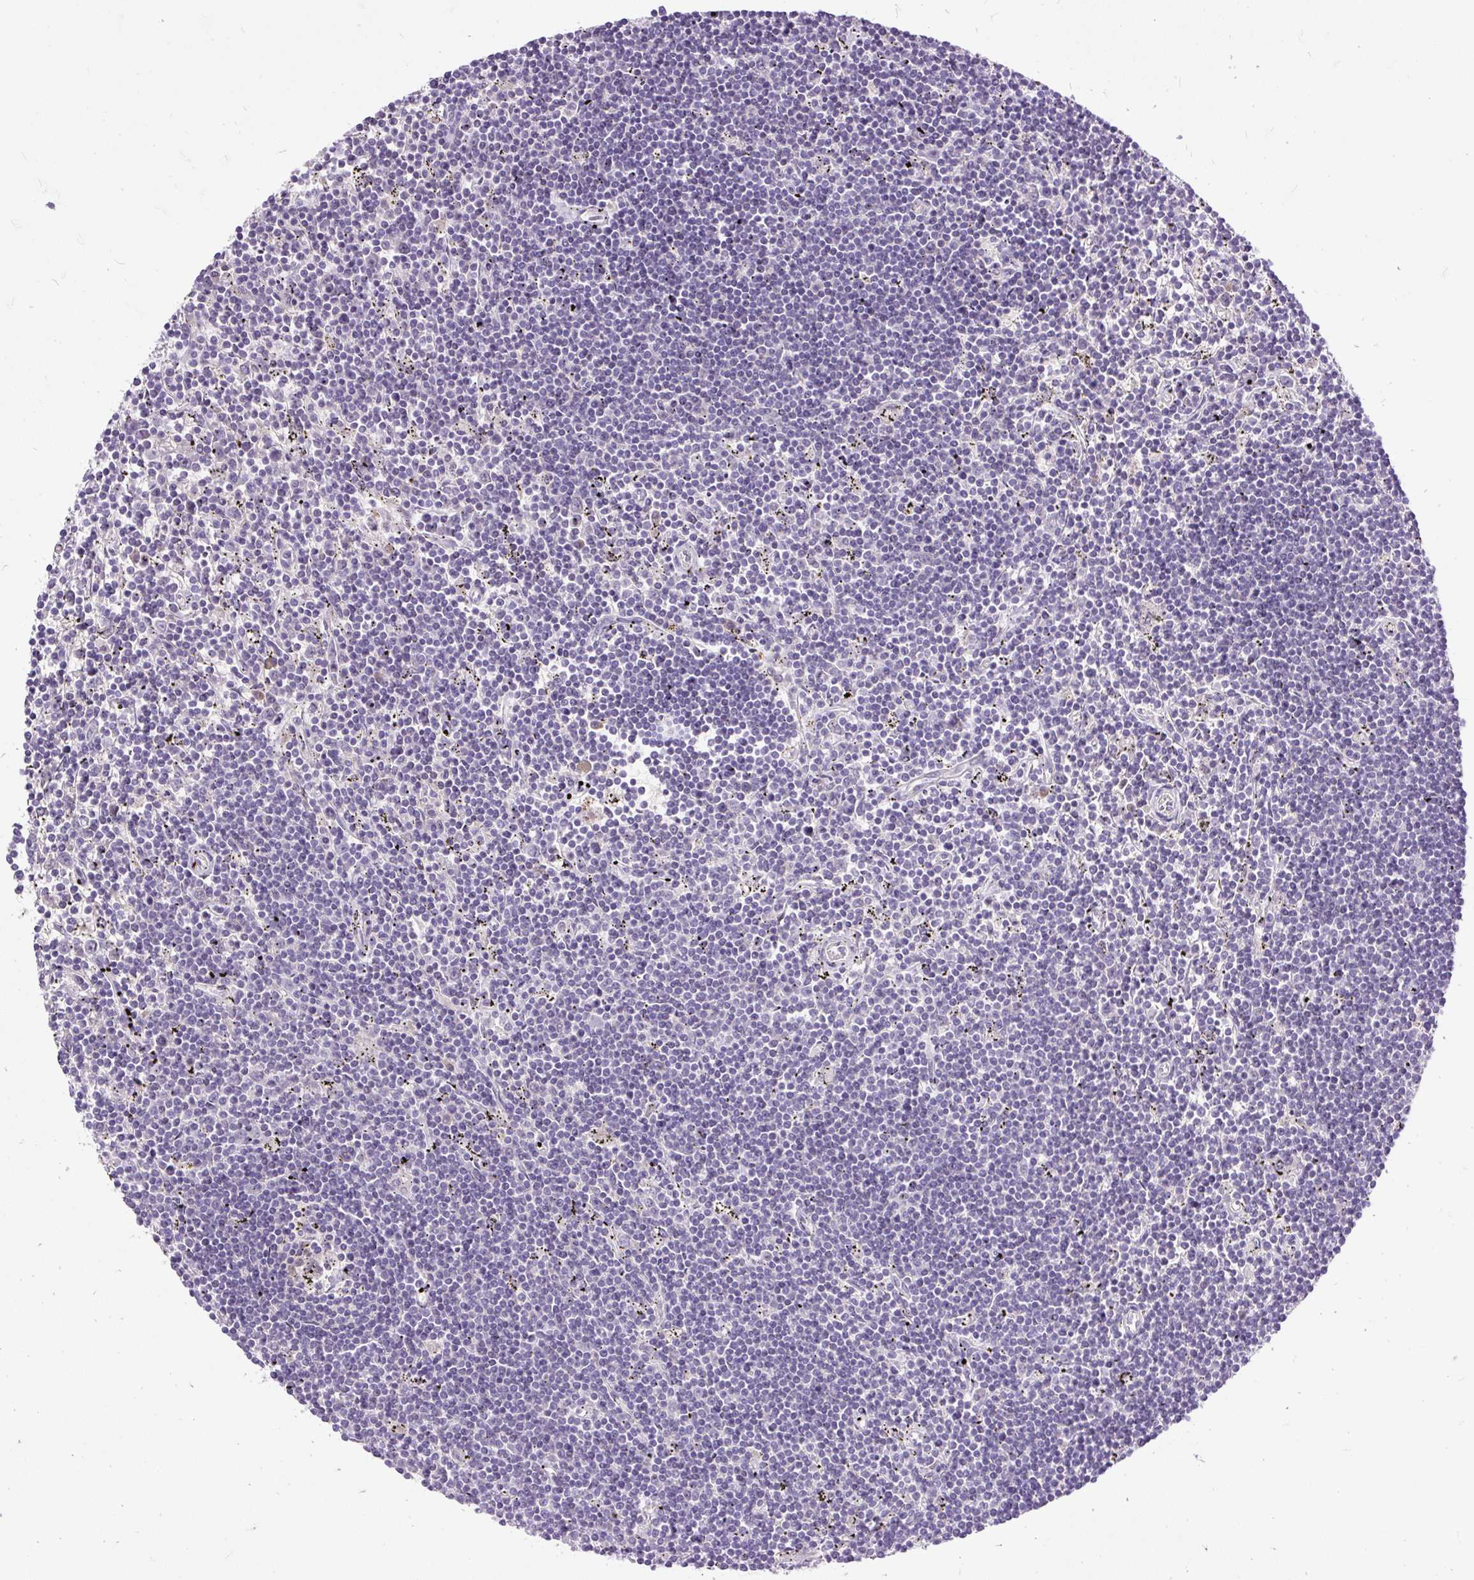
{"staining": {"intensity": "negative", "quantity": "none", "location": "none"}, "tissue": "lymphoma", "cell_type": "Tumor cells", "image_type": "cancer", "snomed": [{"axis": "morphology", "description": "Malignant lymphoma, non-Hodgkin's type, Low grade"}, {"axis": "topography", "description": "Spleen"}], "caption": "DAB immunohistochemical staining of low-grade malignant lymphoma, non-Hodgkin's type exhibits no significant positivity in tumor cells.", "gene": "KRTAP20-3", "patient": {"sex": "male", "age": 76}}